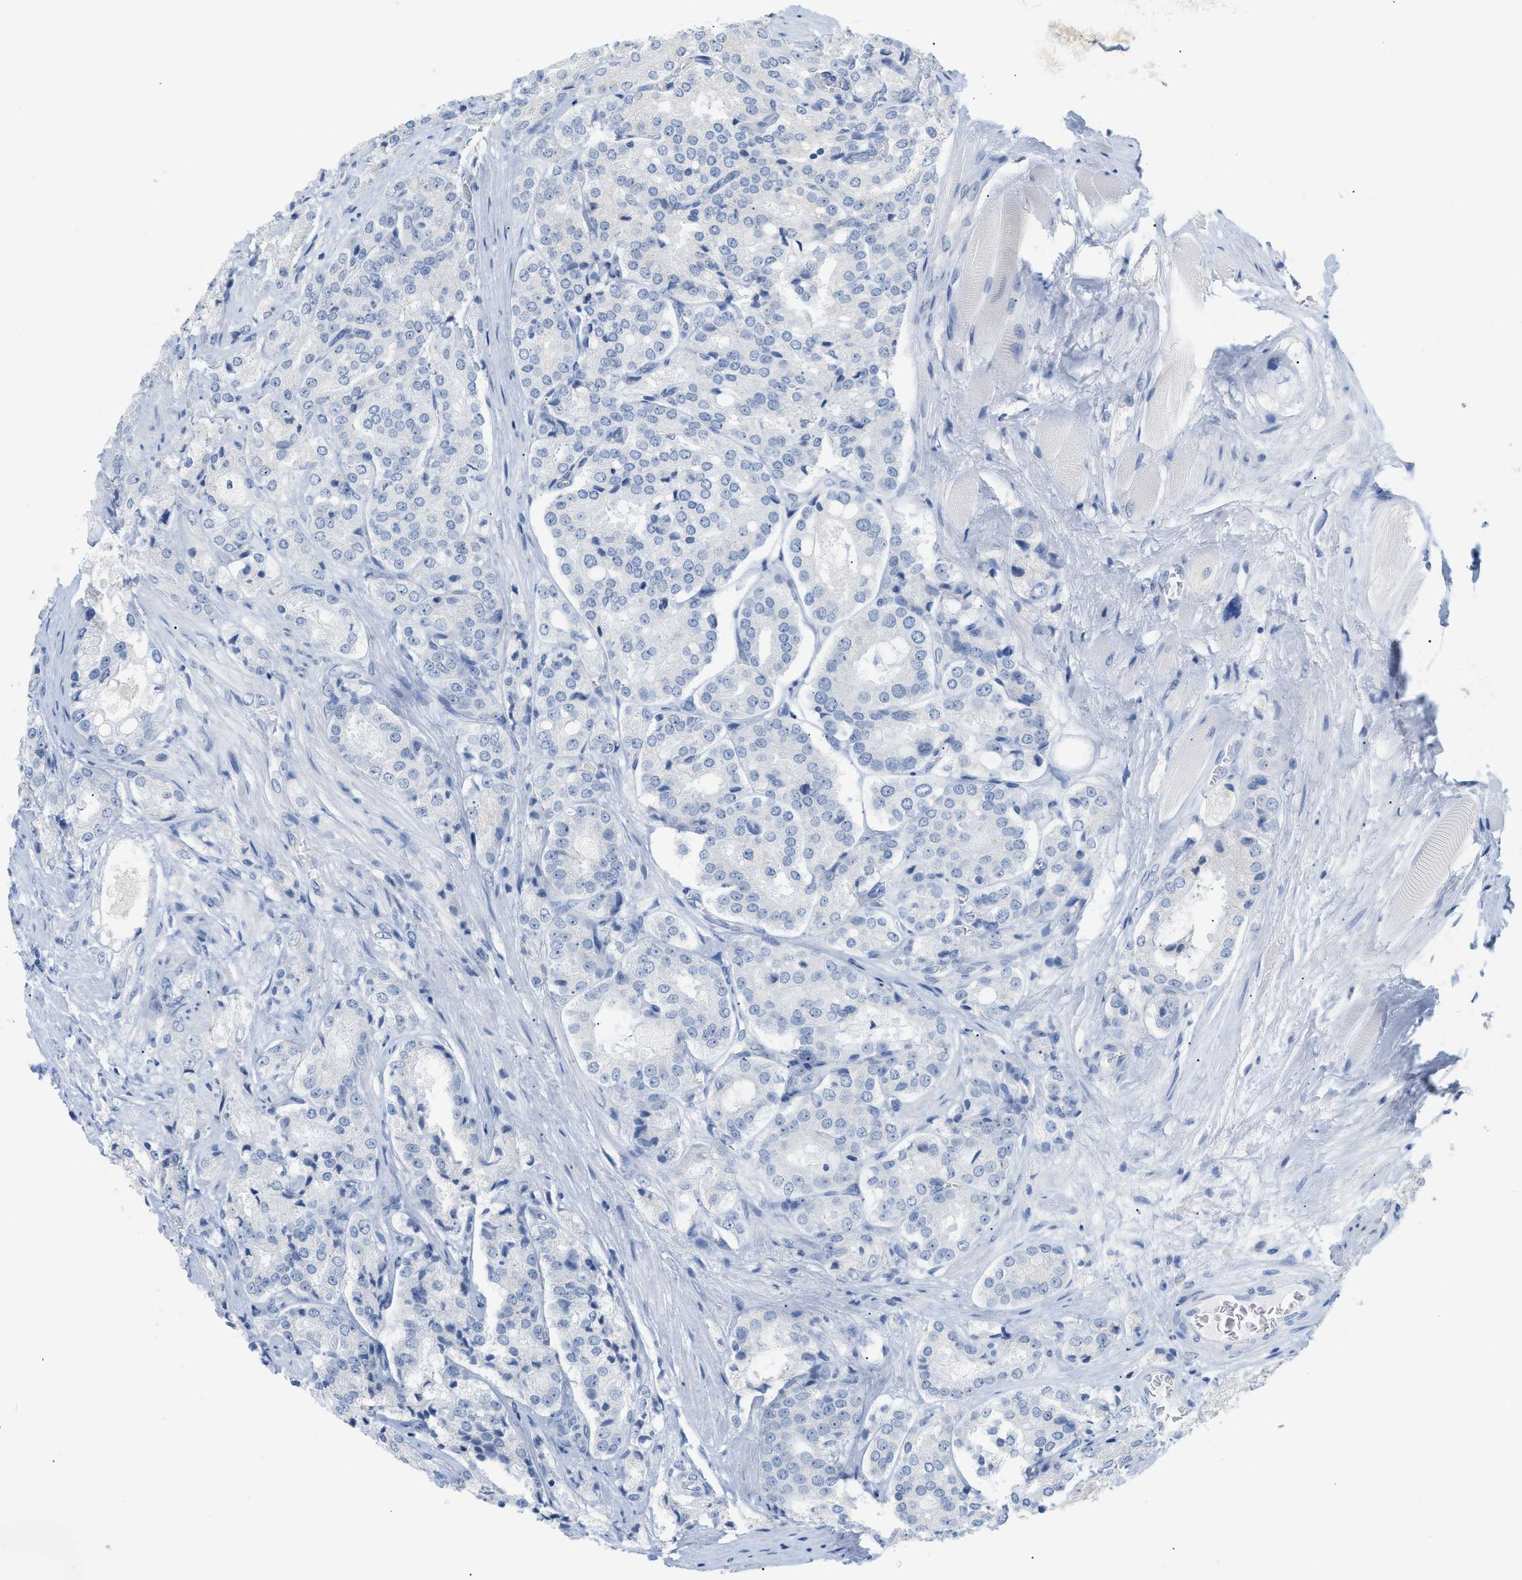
{"staining": {"intensity": "negative", "quantity": "none", "location": "none"}, "tissue": "prostate cancer", "cell_type": "Tumor cells", "image_type": "cancer", "snomed": [{"axis": "morphology", "description": "Adenocarcinoma, High grade"}, {"axis": "topography", "description": "Prostate"}], "caption": "An image of human adenocarcinoma (high-grade) (prostate) is negative for staining in tumor cells.", "gene": "PAPPA", "patient": {"sex": "male", "age": 65}}